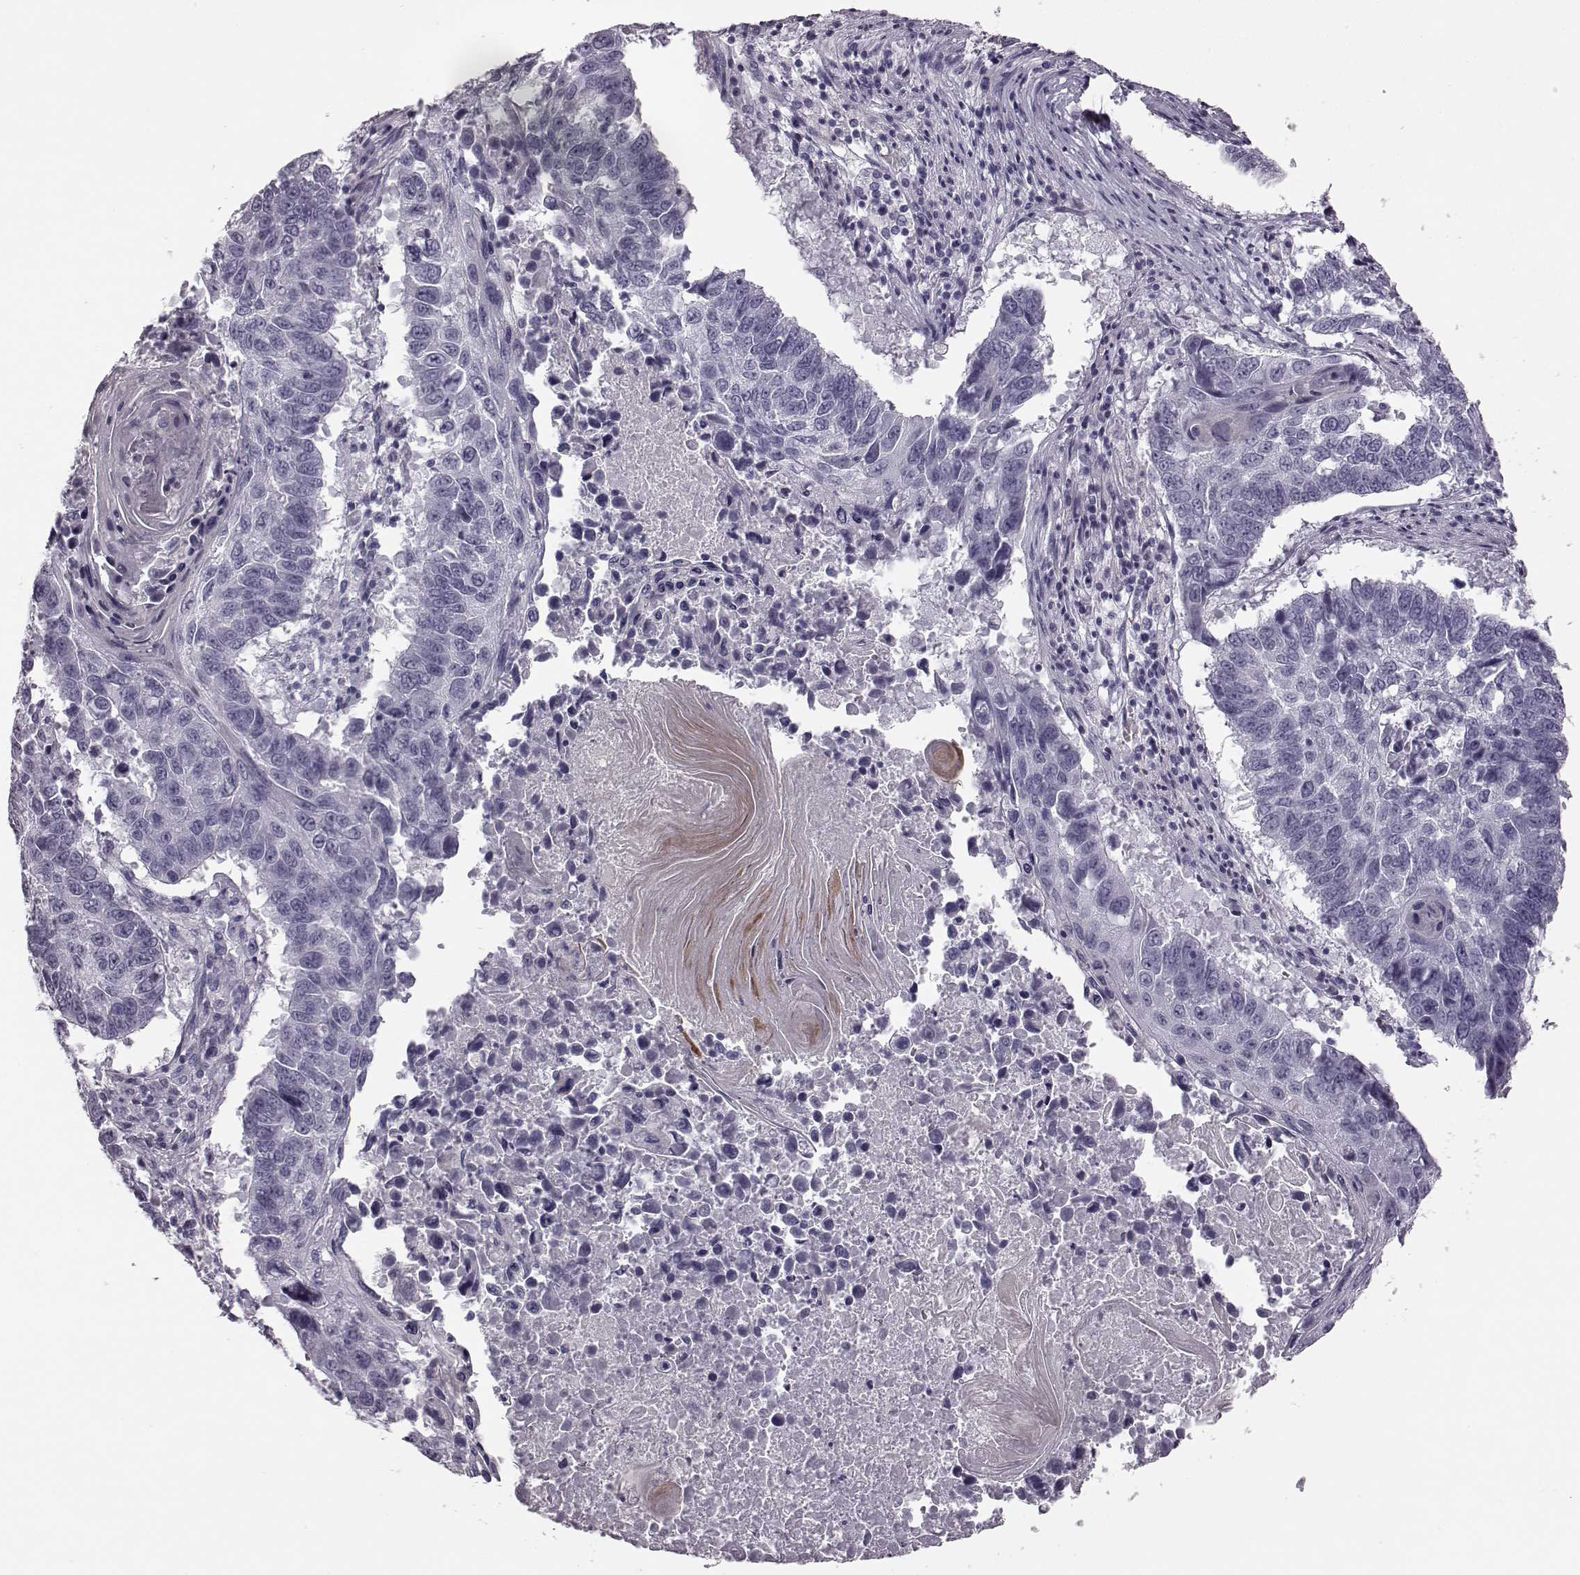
{"staining": {"intensity": "negative", "quantity": "none", "location": "none"}, "tissue": "lung cancer", "cell_type": "Tumor cells", "image_type": "cancer", "snomed": [{"axis": "morphology", "description": "Squamous cell carcinoma, NOS"}, {"axis": "topography", "description": "Lung"}], "caption": "An immunohistochemistry (IHC) histopathology image of squamous cell carcinoma (lung) is shown. There is no staining in tumor cells of squamous cell carcinoma (lung). (Stains: DAB immunohistochemistry with hematoxylin counter stain, Microscopy: brightfield microscopy at high magnification).", "gene": "ZNF433", "patient": {"sex": "male", "age": 73}}